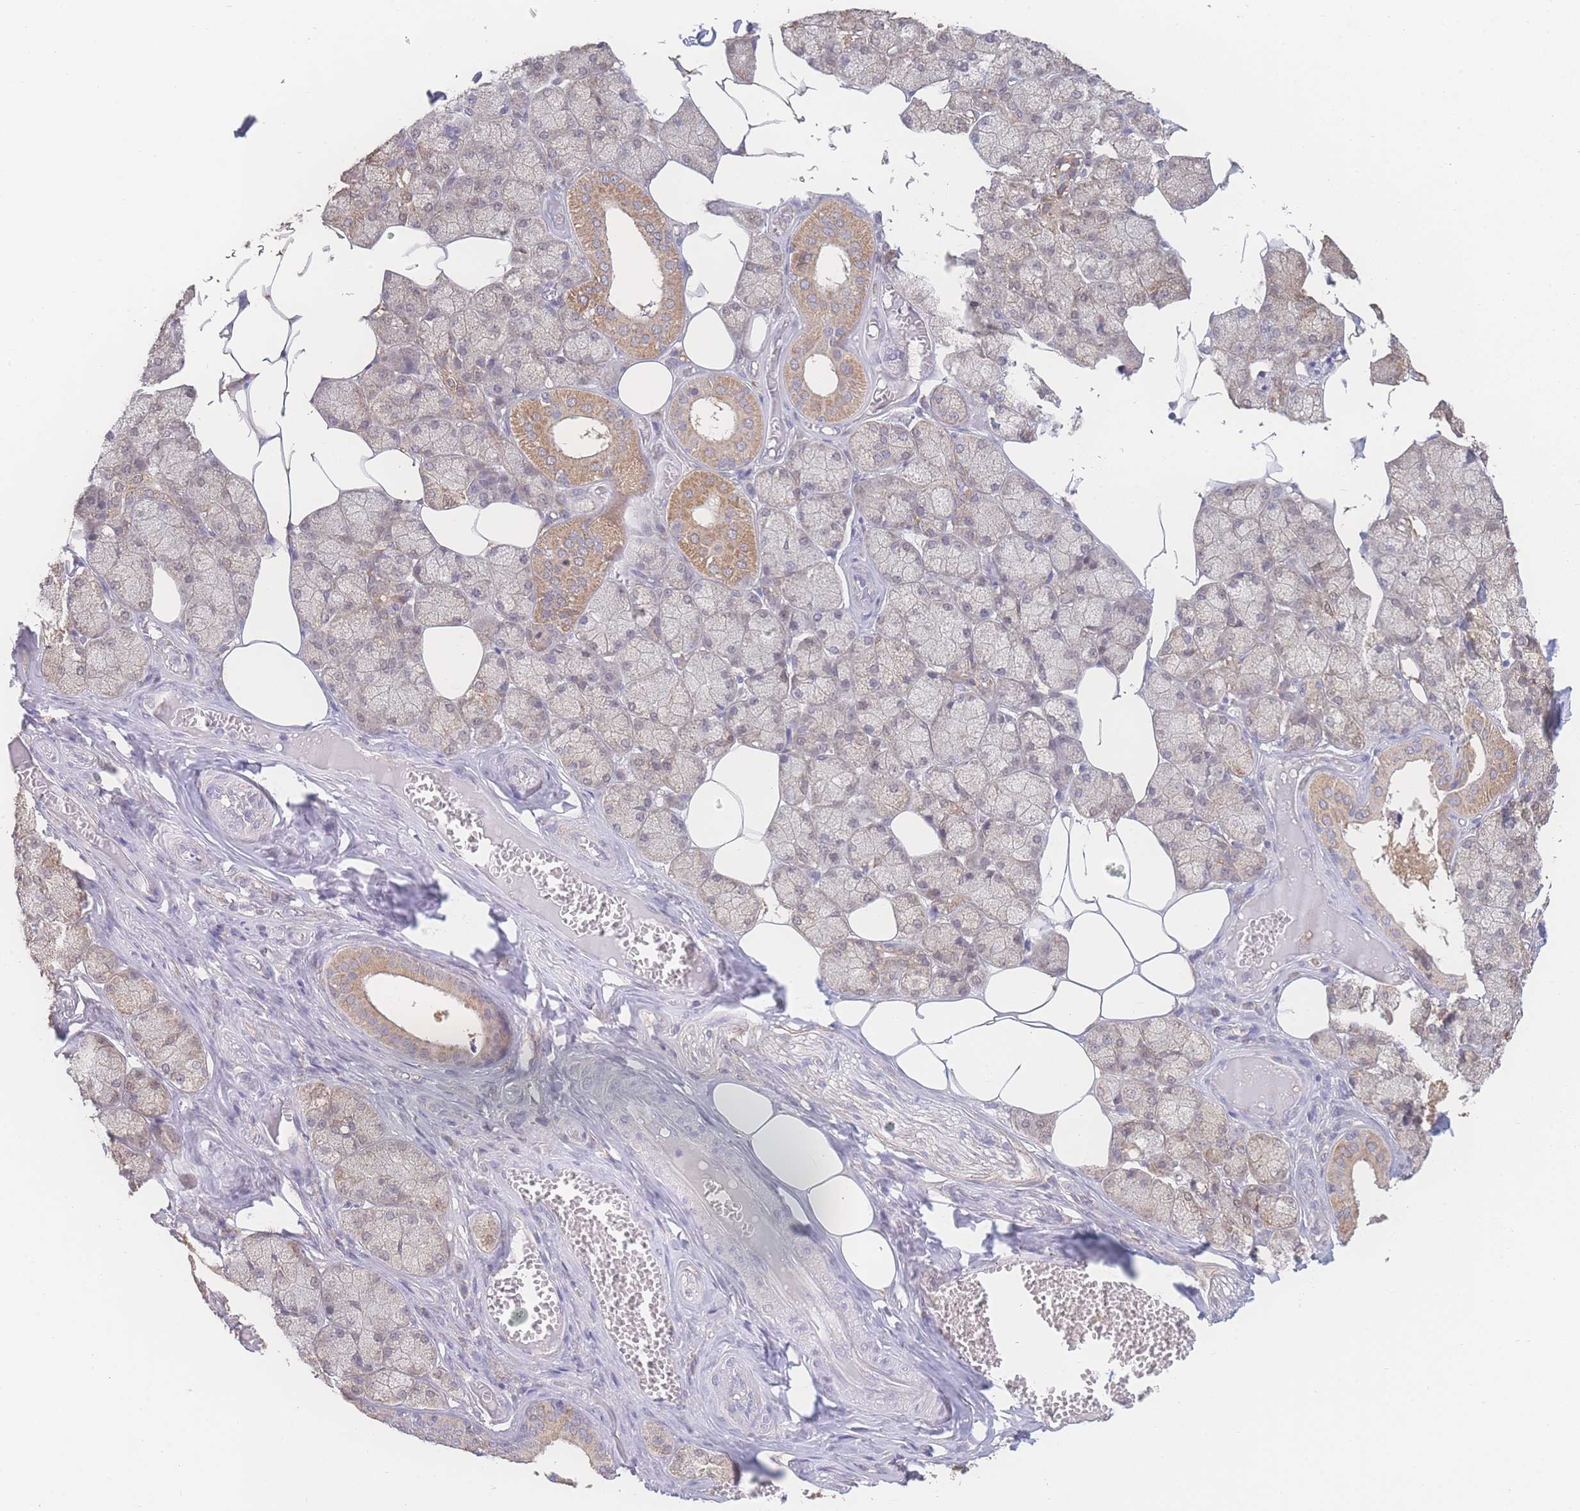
{"staining": {"intensity": "moderate", "quantity": "25%-75%", "location": "cytoplasmic/membranous"}, "tissue": "salivary gland", "cell_type": "Glandular cells", "image_type": "normal", "snomed": [{"axis": "morphology", "description": "Normal tissue, NOS"}, {"axis": "topography", "description": "Salivary gland"}], "caption": "This histopathology image demonstrates benign salivary gland stained with immunohistochemistry (IHC) to label a protein in brown. The cytoplasmic/membranous of glandular cells show moderate positivity for the protein. Nuclei are counter-stained blue.", "gene": "GIPR", "patient": {"sex": "male", "age": 62}}